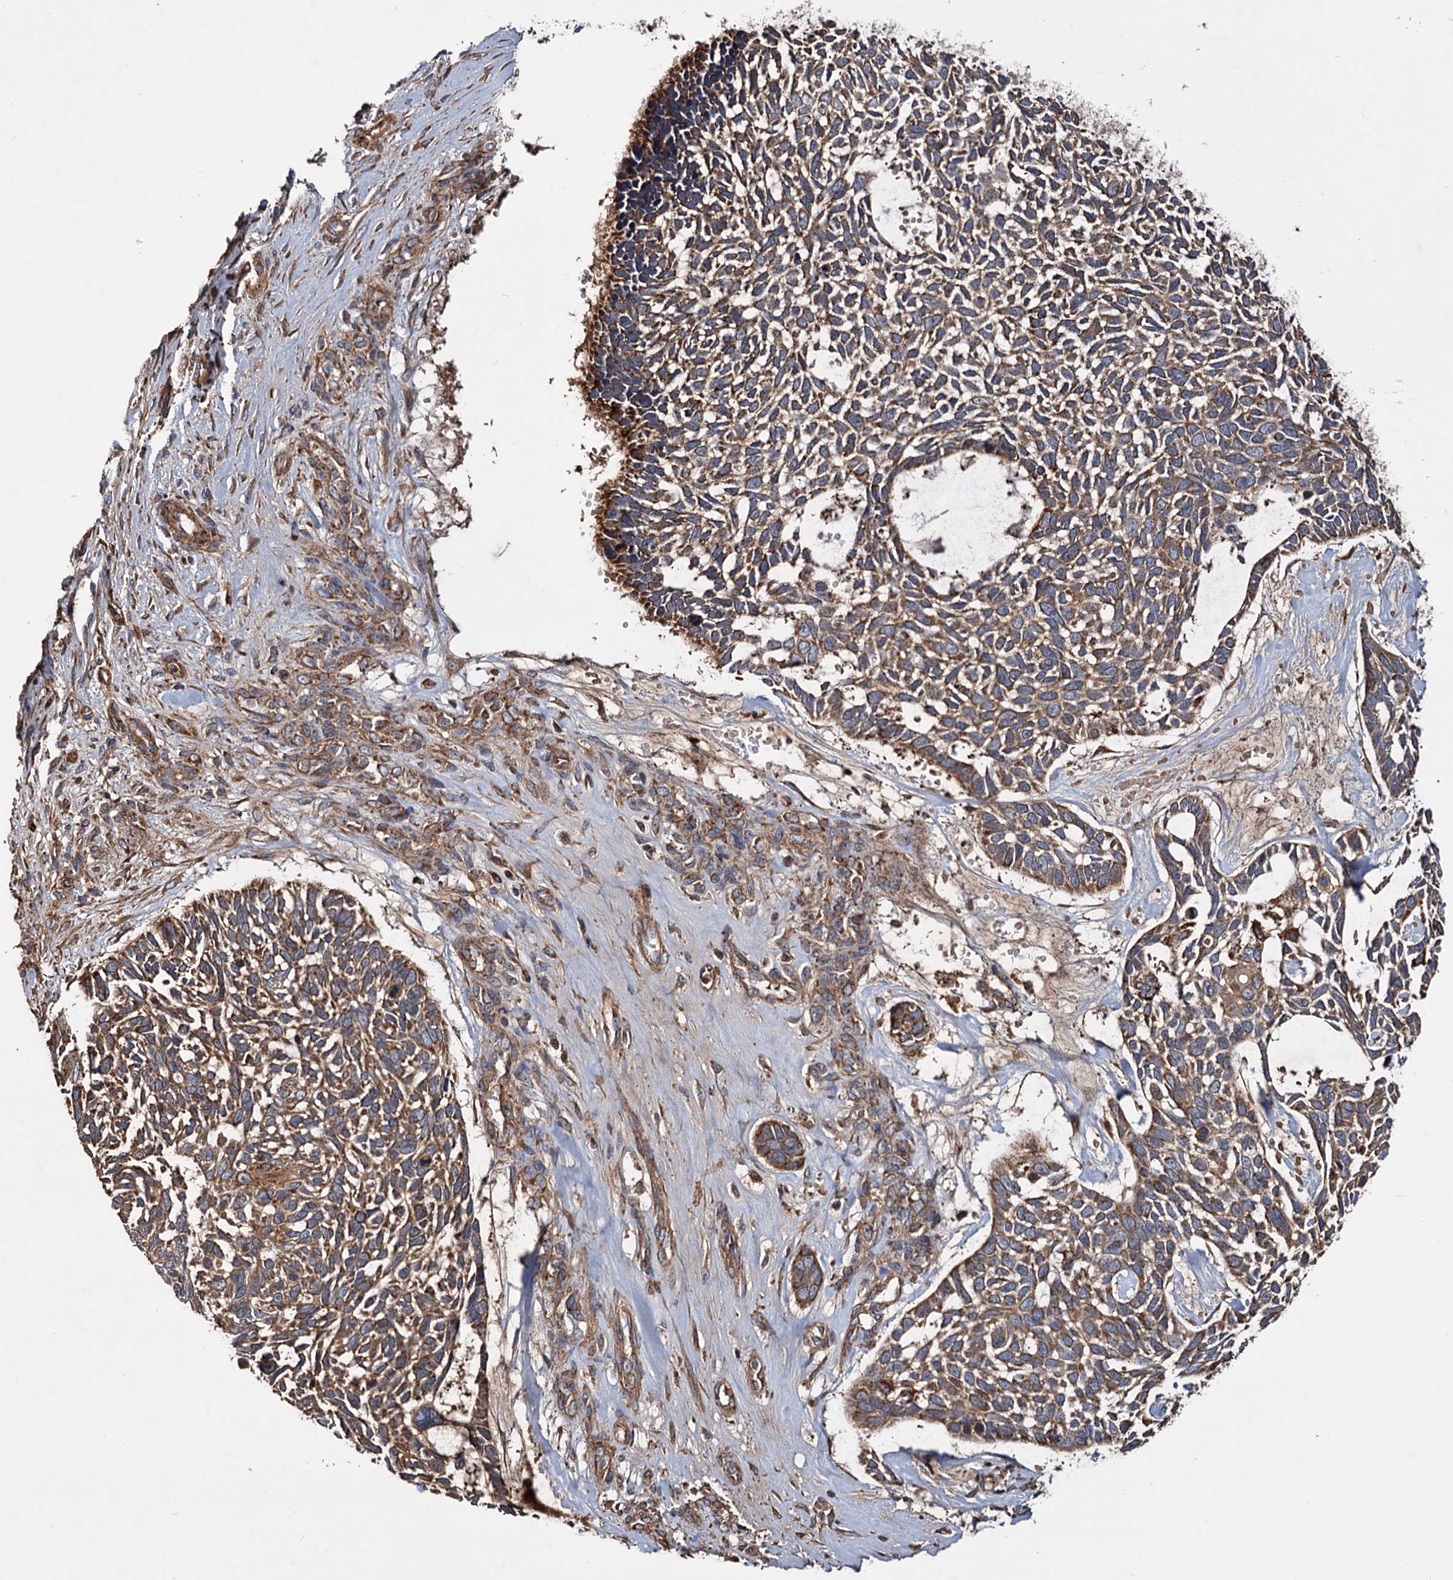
{"staining": {"intensity": "moderate", "quantity": ">75%", "location": "cytoplasmic/membranous"}, "tissue": "skin cancer", "cell_type": "Tumor cells", "image_type": "cancer", "snomed": [{"axis": "morphology", "description": "Basal cell carcinoma"}, {"axis": "topography", "description": "Skin"}], "caption": "IHC staining of skin cancer (basal cell carcinoma), which exhibits medium levels of moderate cytoplasmic/membranous positivity in about >75% of tumor cells indicating moderate cytoplasmic/membranous protein expression. The staining was performed using DAB (brown) for protein detection and nuclei were counterstained in hematoxylin (blue).", "gene": "MRPL42", "patient": {"sex": "male", "age": 88}}